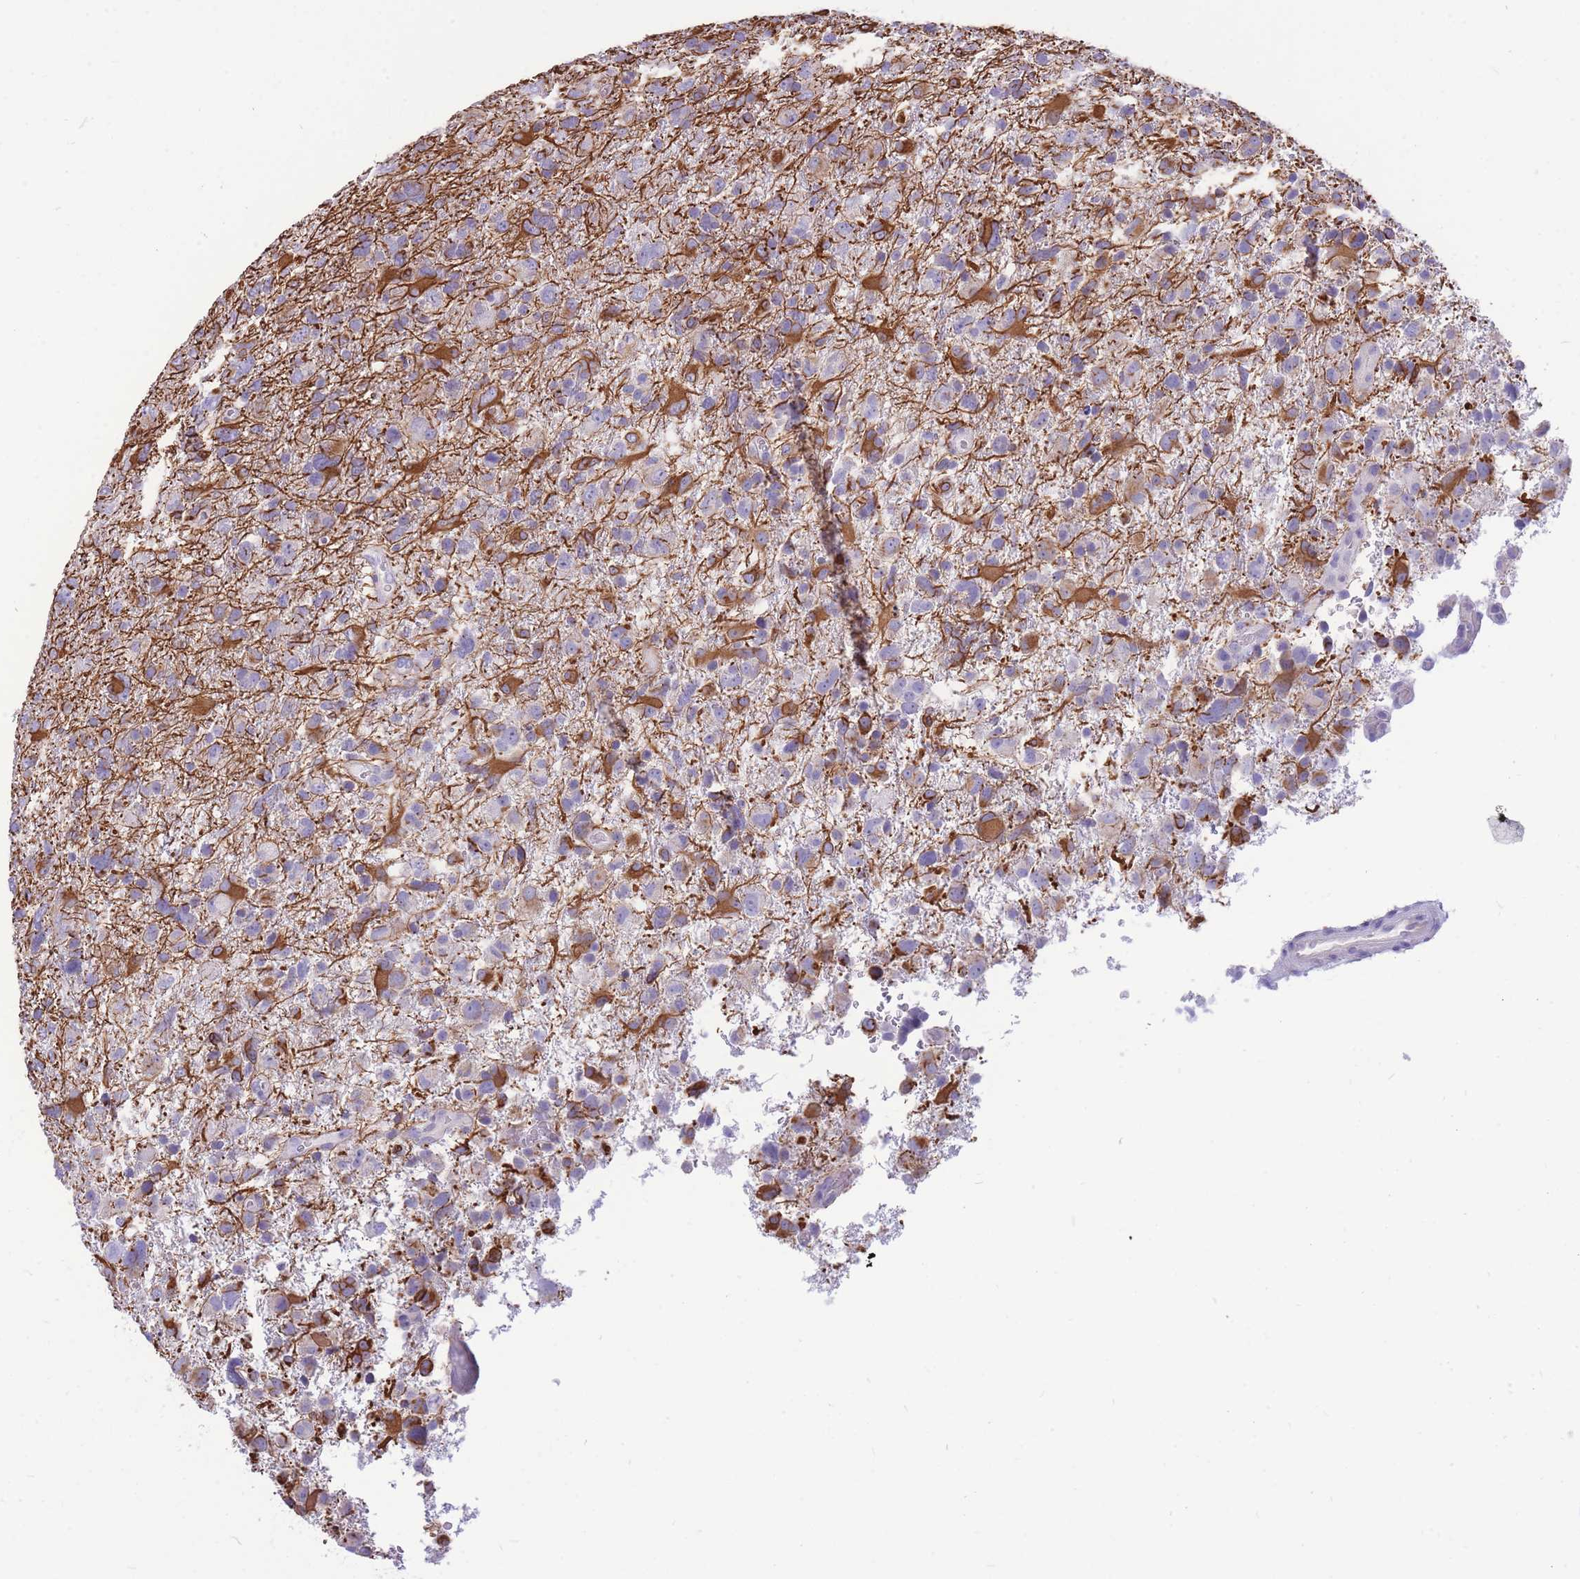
{"staining": {"intensity": "strong", "quantity": "<25%", "location": "cytoplasmic/membranous"}, "tissue": "glioma", "cell_type": "Tumor cells", "image_type": "cancer", "snomed": [{"axis": "morphology", "description": "Glioma, malignant, High grade"}, {"axis": "topography", "description": "Brain"}], "caption": "High-grade glioma (malignant) was stained to show a protein in brown. There is medium levels of strong cytoplasmic/membranous expression in approximately <25% of tumor cells.", "gene": "ZNF311", "patient": {"sex": "male", "age": 61}}